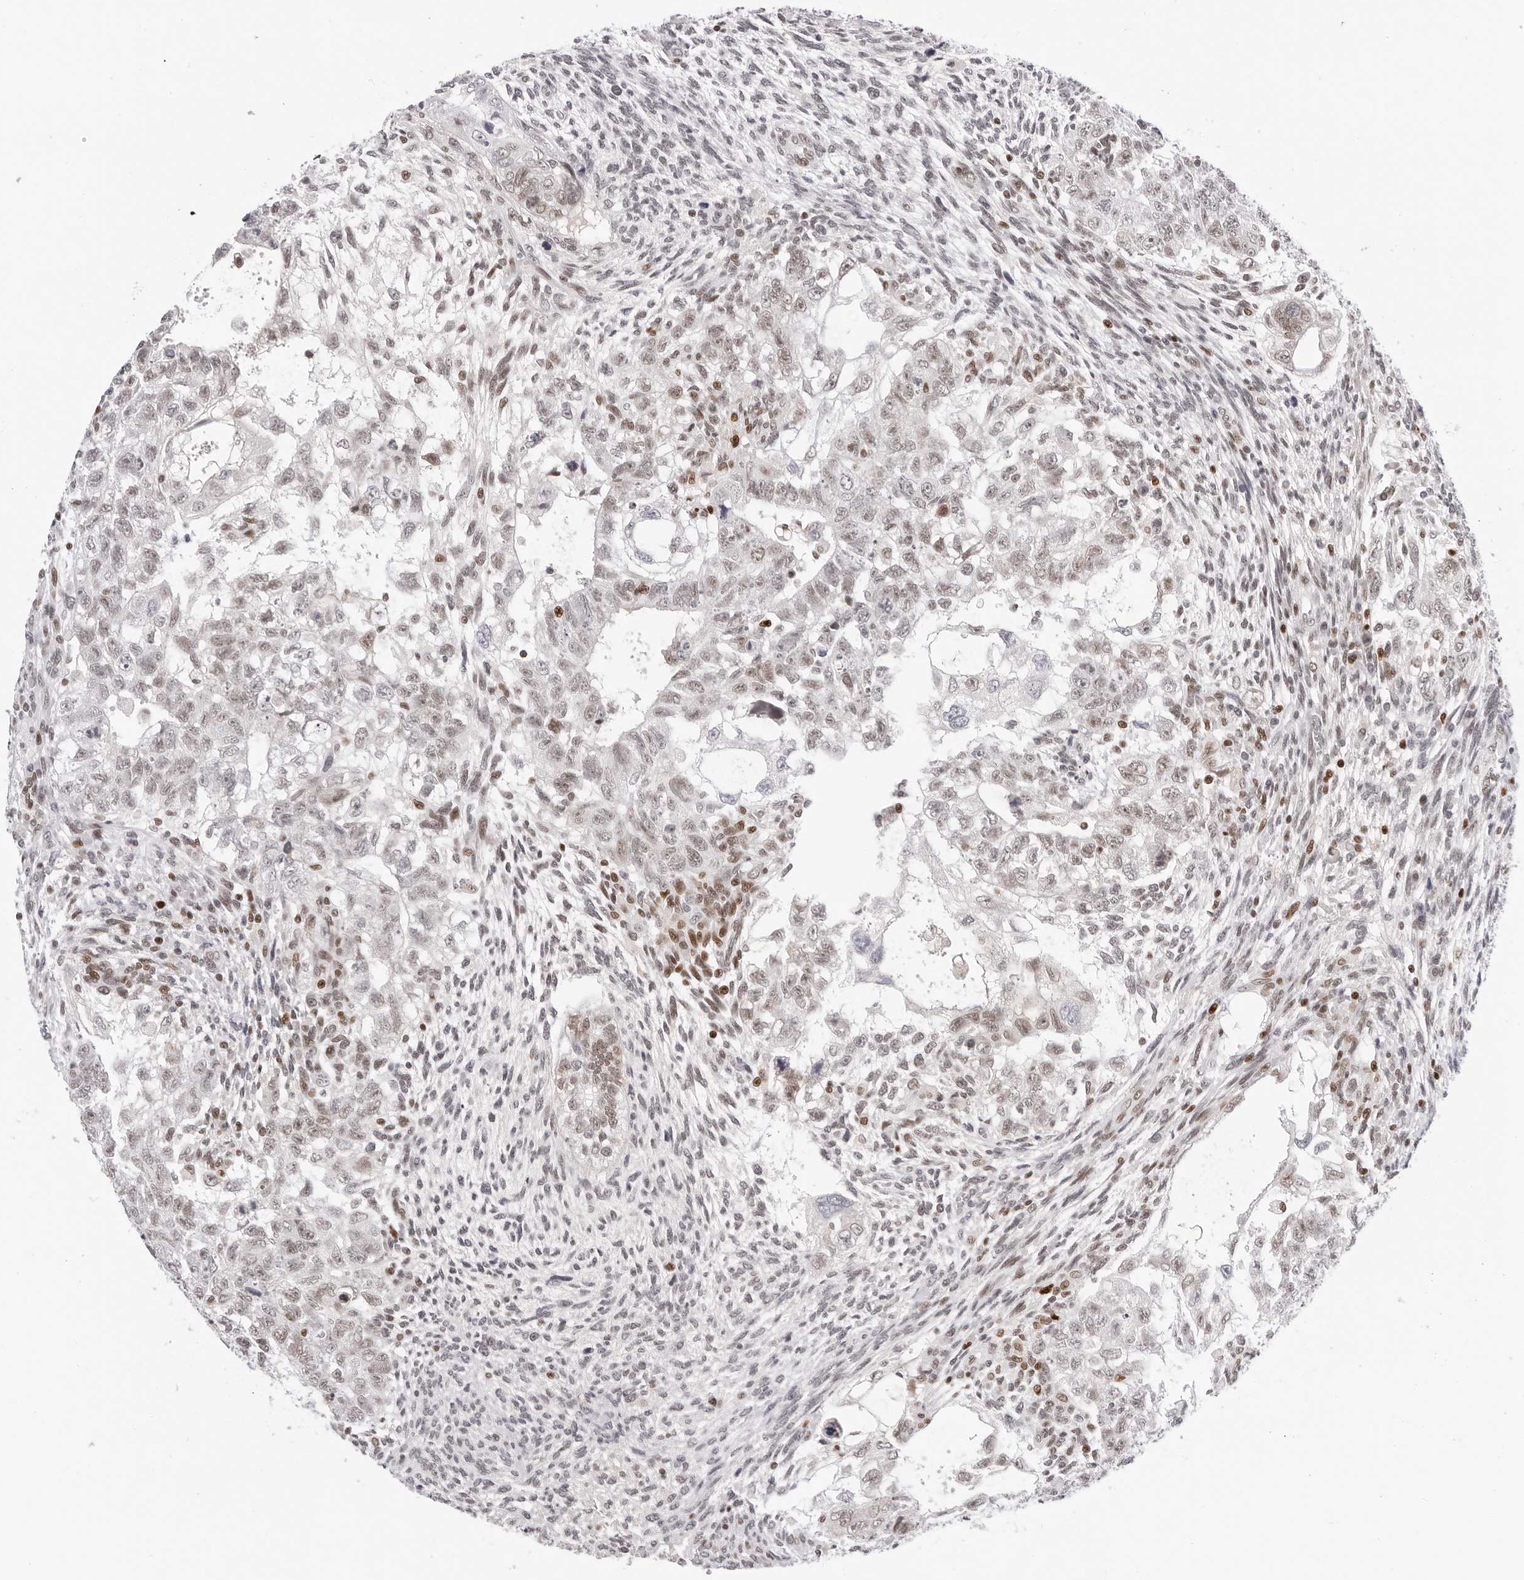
{"staining": {"intensity": "weak", "quantity": "25%-75%", "location": "nuclear"}, "tissue": "testis cancer", "cell_type": "Tumor cells", "image_type": "cancer", "snomed": [{"axis": "morphology", "description": "Carcinoma, Embryonal, NOS"}, {"axis": "topography", "description": "Testis"}], "caption": "Immunohistochemical staining of embryonal carcinoma (testis) displays weak nuclear protein expression in approximately 25%-75% of tumor cells.", "gene": "OGG1", "patient": {"sex": "male", "age": 37}}